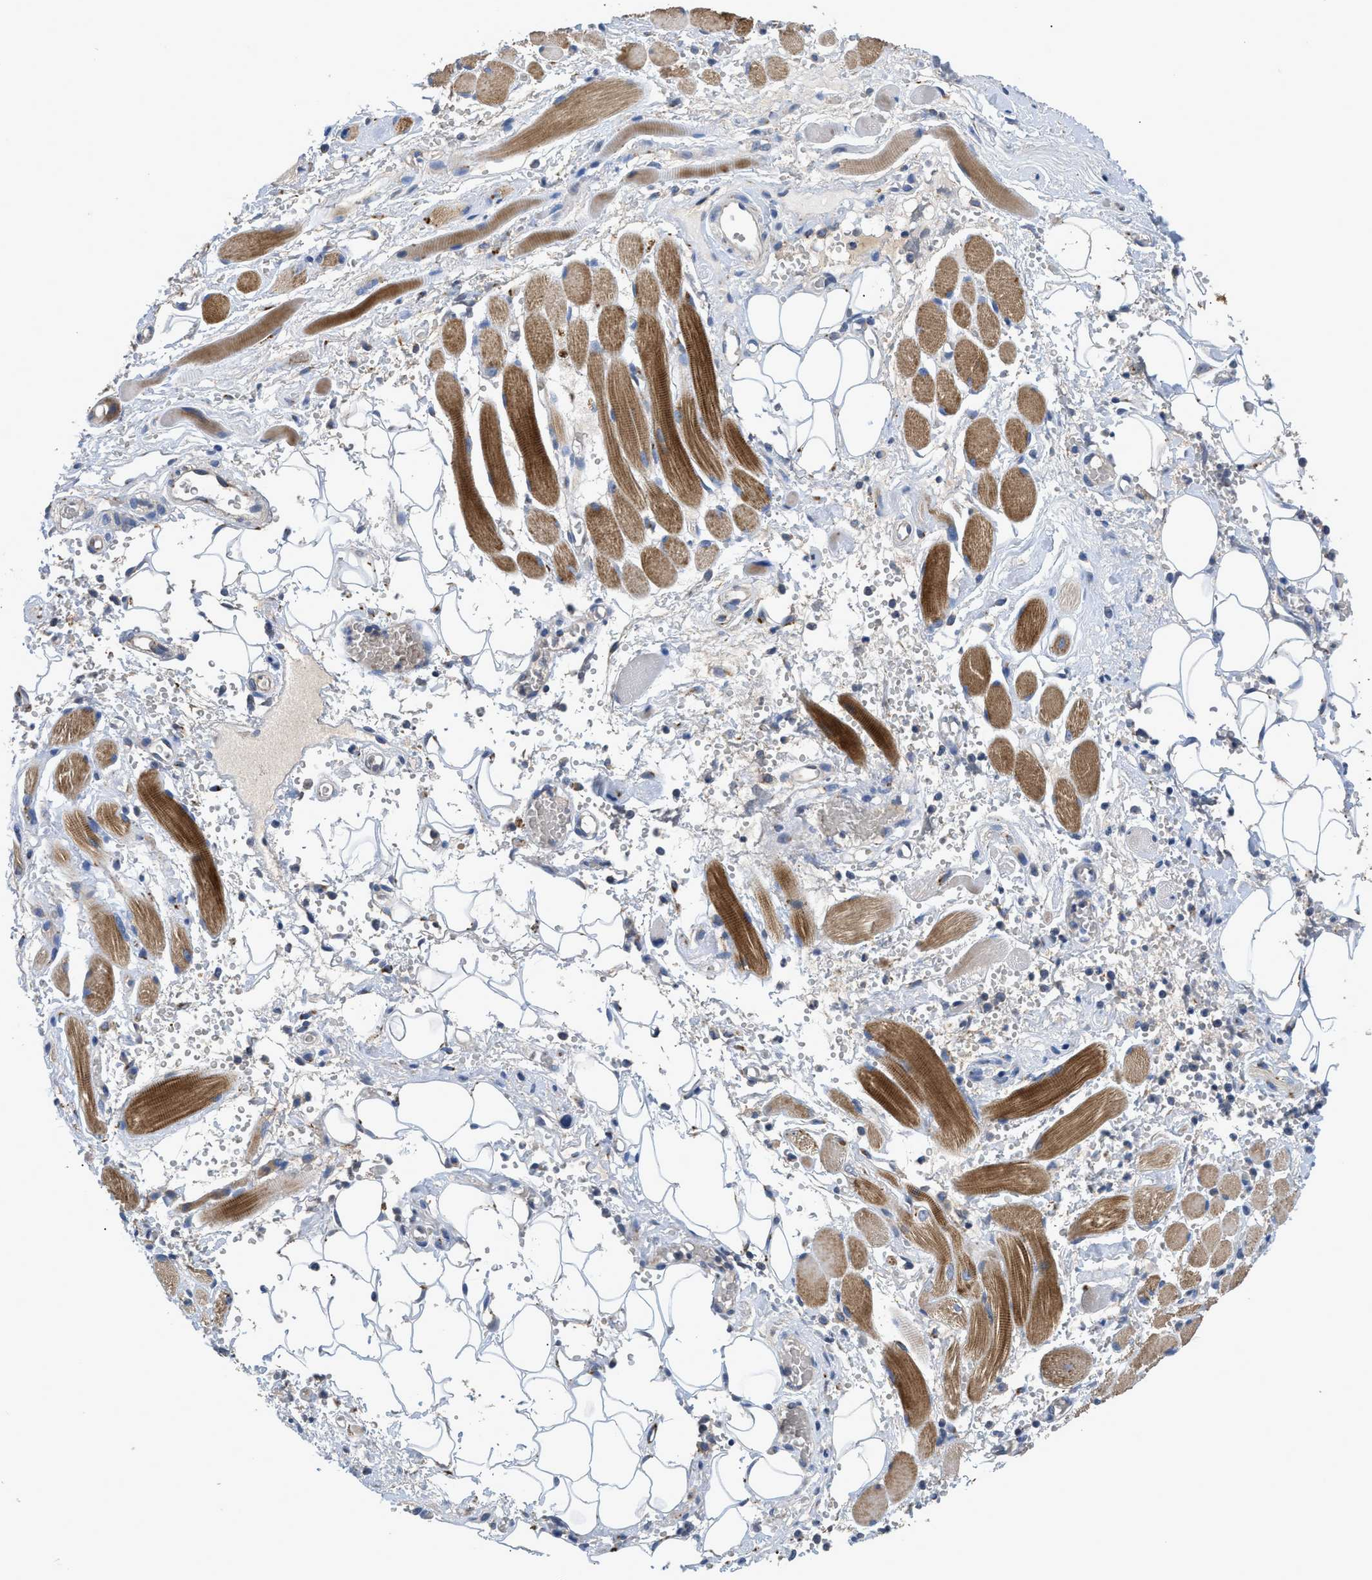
{"staining": {"intensity": "moderate", "quantity": "<25%", "location": "cytoplasmic/membranous"}, "tissue": "adipose tissue", "cell_type": "Adipocytes", "image_type": "normal", "snomed": [{"axis": "morphology", "description": "Squamous cell carcinoma, NOS"}, {"axis": "topography", "description": "Oral tissue"}, {"axis": "topography", "description": "Head-Neck"}], "caption": "High-magnification brightfield microscopy of unremarkable adipose tissue stained with DAB (brown) and counterstained with hematoxylin (blue). adipocytes exhibit moderate cytoplasmic/membranous expression is appreciated in about<25% of cells. (IHC, brightfield microscopy, high magnification).", "gene": "SIK2", "patient": {"sex": "female", "age": 50}}